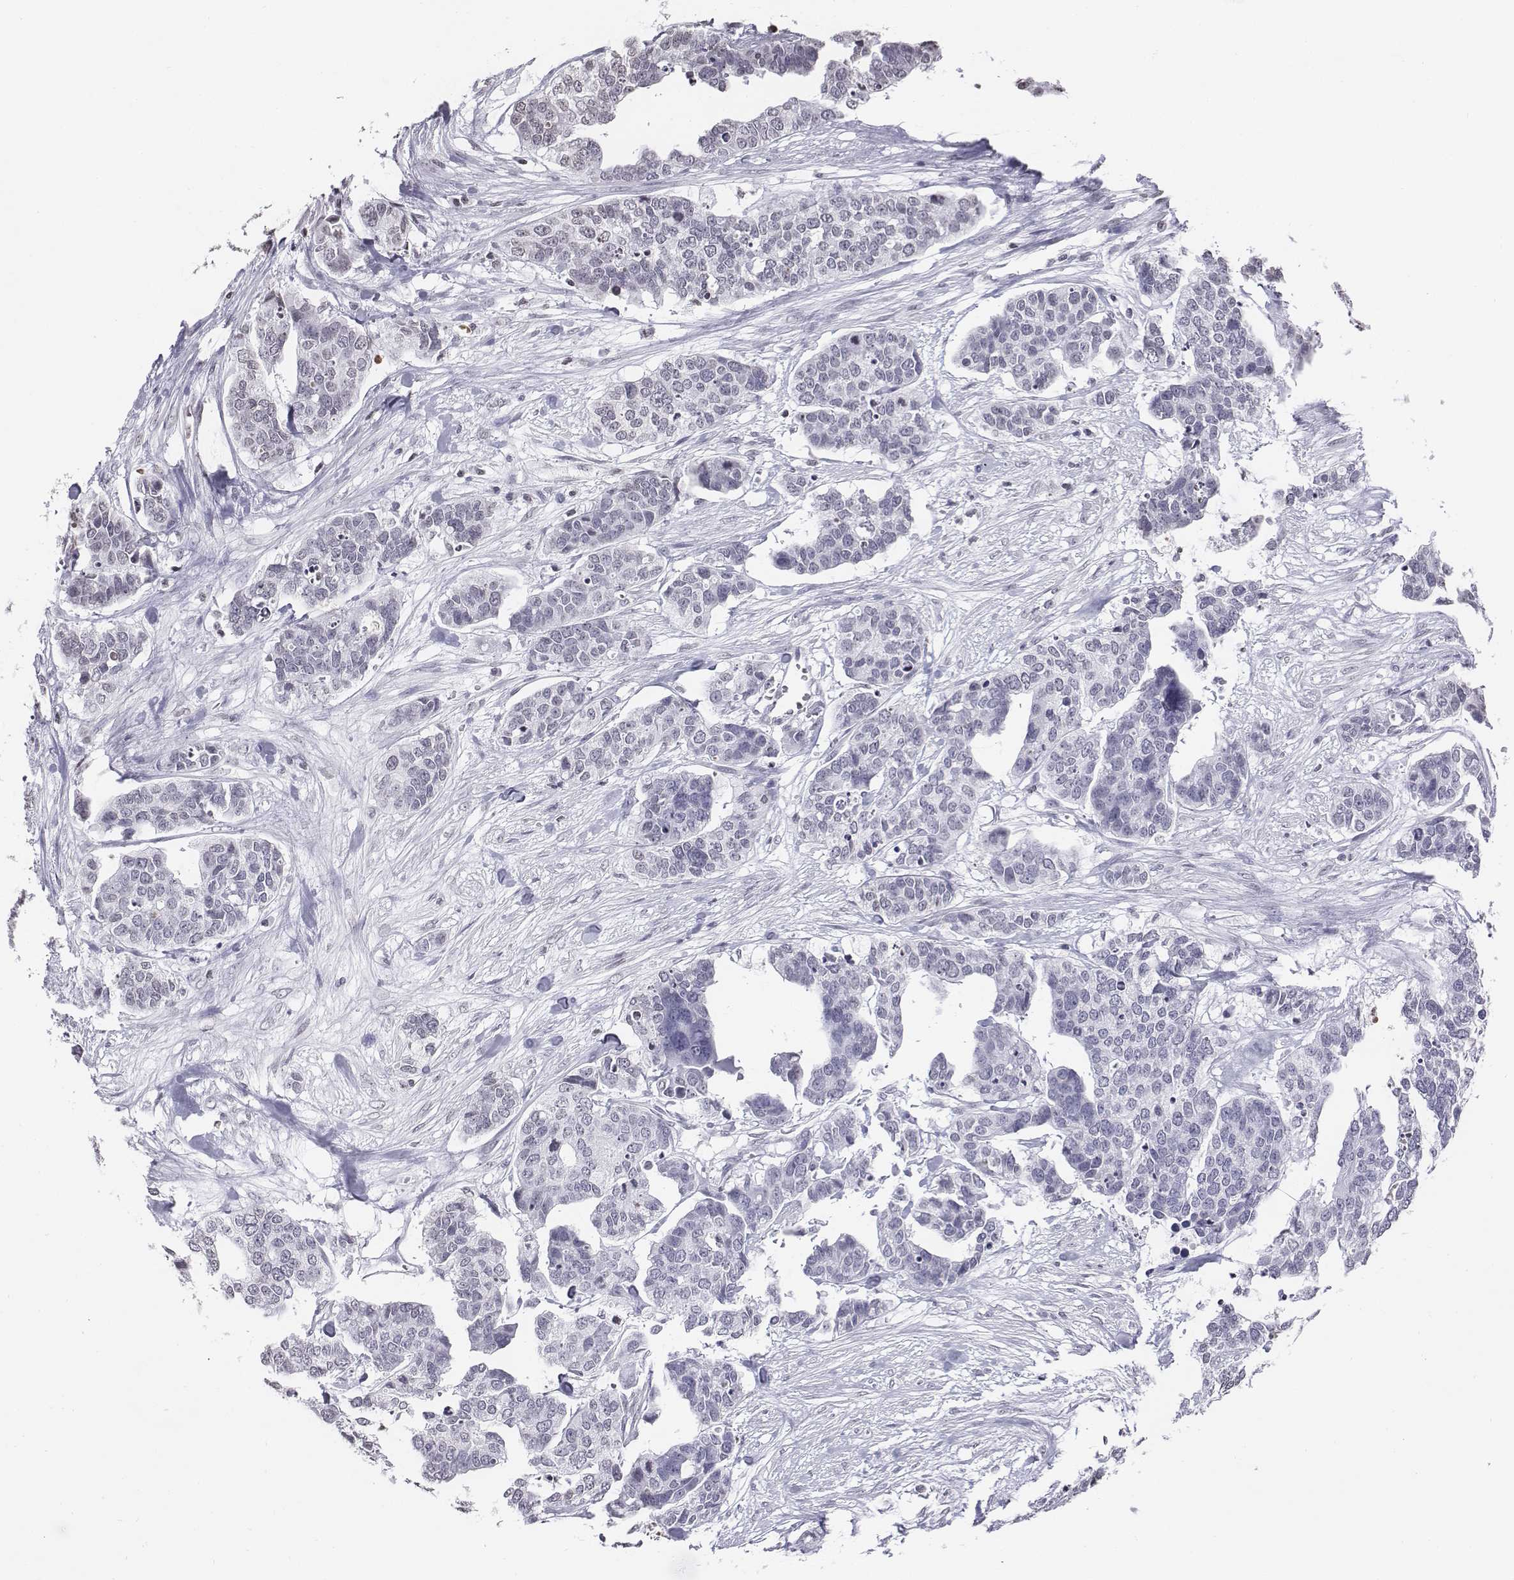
{"staining": {"intensity": "negative", "quantity": "none", "location": "none"}, "tissue": "ovarian cancer", "cell_type": "Tumor cells", "image_type": "cancer", "snomed": [{"axis": "morphology", "description": "Carcinoma, endometroid"}, {"axis": "topography", "description": "Ovary"}], "caption": "This histopathology image is of ovarian cancer (endometroid carcinoma) stained with IHC to label a protein in brown with the nuclei are counter-stained blue. There is no positivity in tumor cells.", "gene": "BARHL1", "patient": {"sex": "female", "age": 65}}